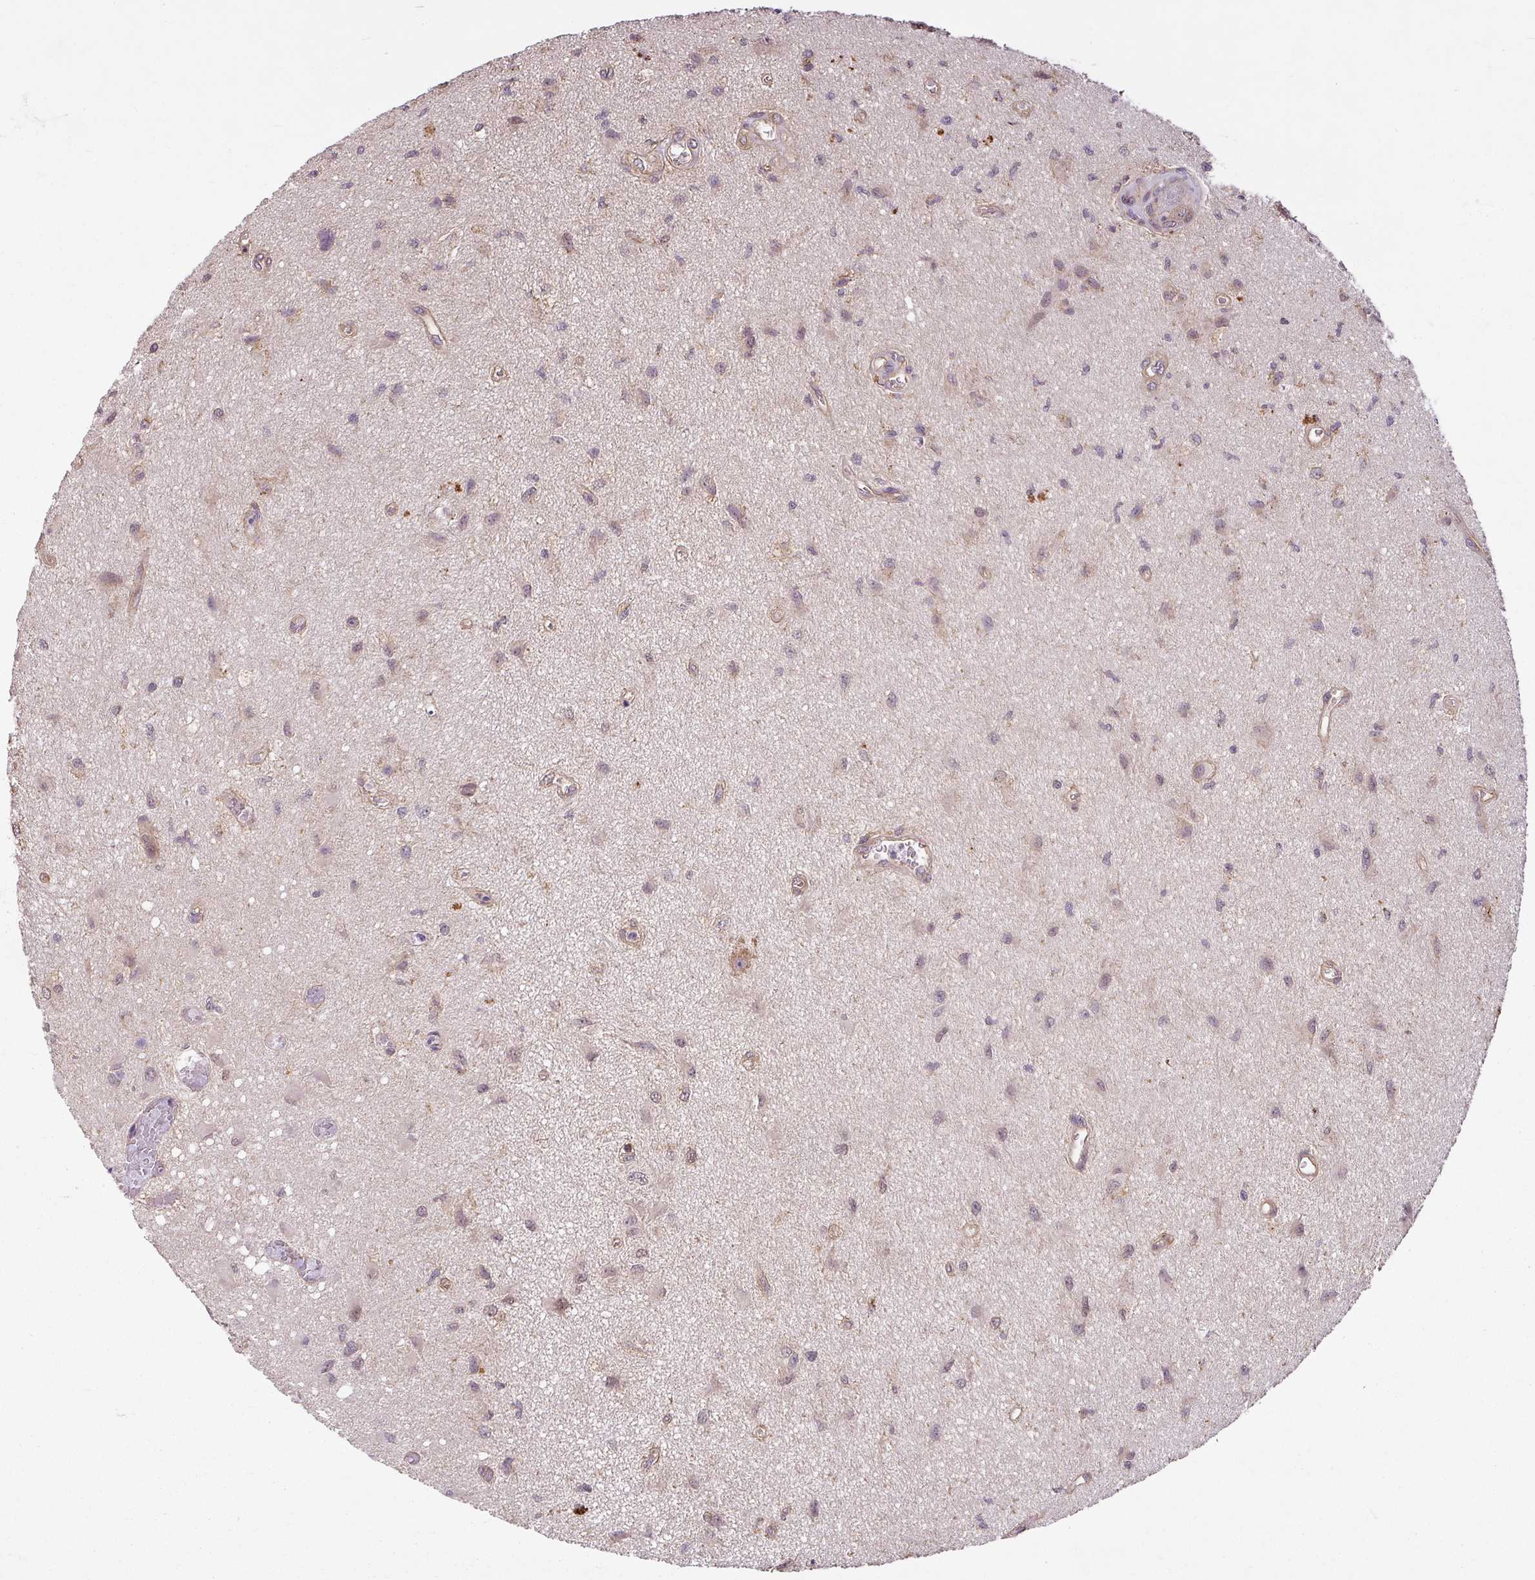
{"staining": {"intensity": "weak", "quantity": "25%-75%", "location": "cytoplasmic/membranous,nuclear"}, "tissue": "glioma", "cell_type": "Tumor cells", "image_type": "cancer", "snomed": [{"axis": "morphology", "description": "Glioma, malignant, High grade"}, {"axis": "topography", "description": "Brain"}], "caption": "The photomicrograph displays a brown stain indicating the presence of a protein in the cytoplasmic/membranous and nuclear of tumor cells in glioma.", "gene": "DIMT1", "patient": {"sex": "male", "age": 67}}